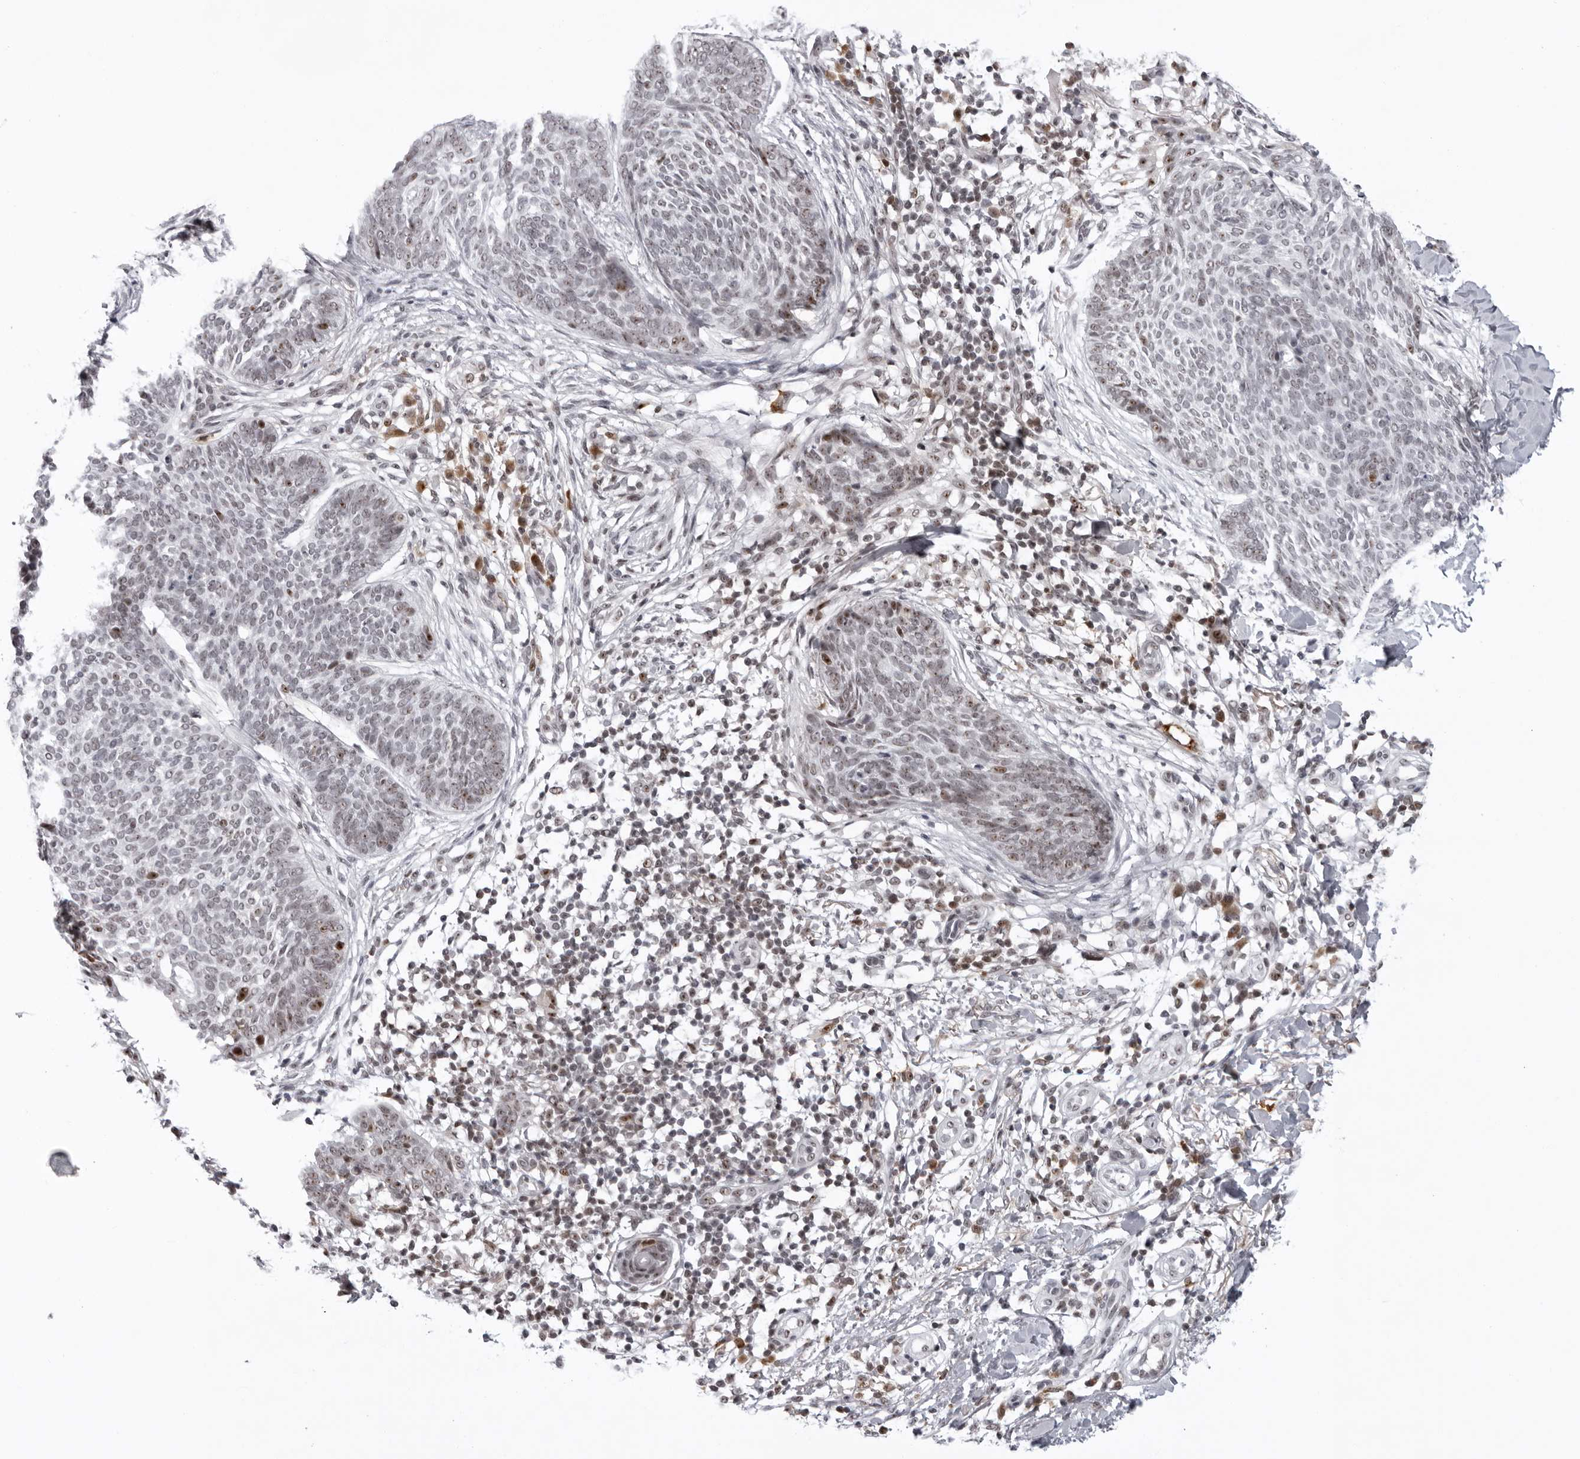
{"staining": {"intensity": "moderate", "quantity": "25%-75%", "location": "nuclear"}, "tissue": "skin cancer", "cell_type": "Tumor cells", "image_type": "cancer", "snomed": [{"axis": "morphology", "description": "Basal cell carcinoma"}, {"axis": "topography", "description": "Skin"}], "caption": "Skin cancer (basal cell carcinoma) was stained to show a protein in brown. There is medium levels of moderate nuclear expression in approximately 25%-75% of tumor cells. (brown staining indicates protein expression, while blue staining denotes nuclei).", "gene": "EXOSC10", "patient": {"sex": "female", "age": 64}}